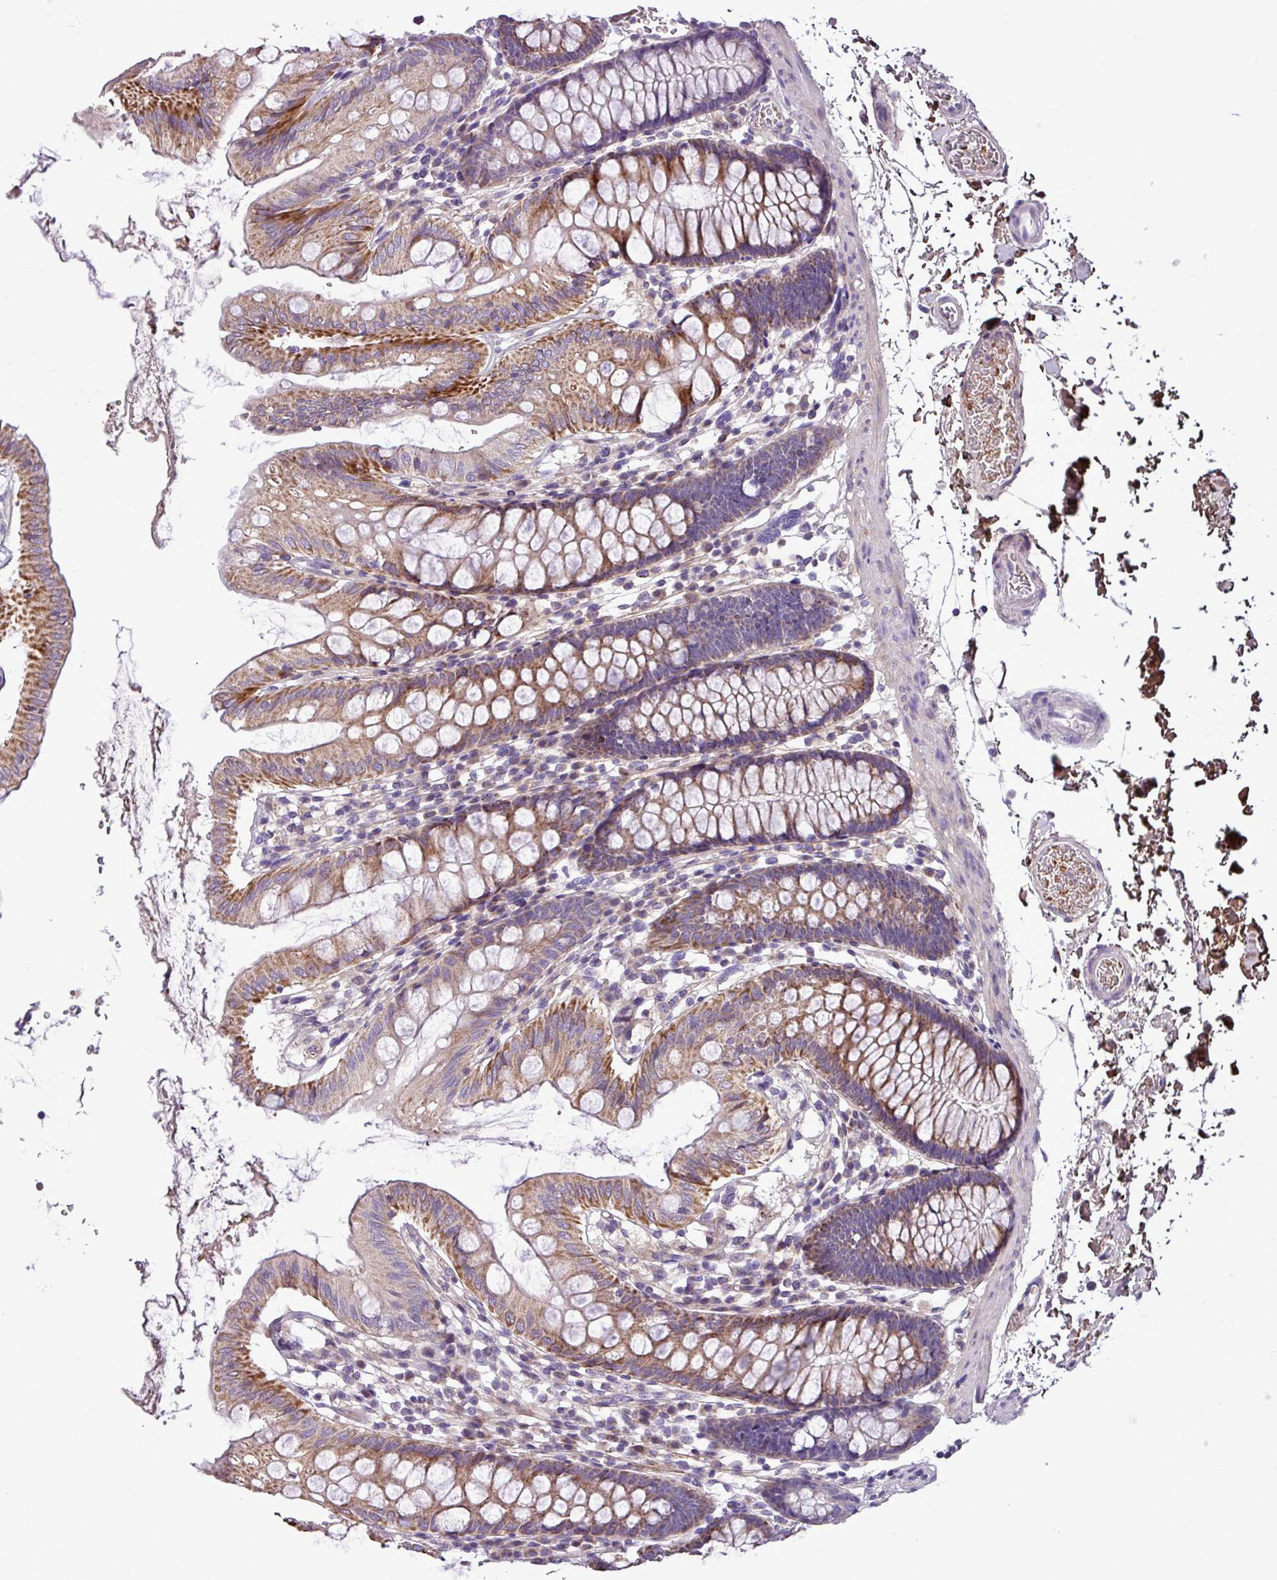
{"staining": {"intensity": "negative", "quantity": "none", "location": "none"}, "tissue": "colon", "cell_type": "Endothelial cells", "image_type": "normal", "snomed": [{"axis": "morphology", "description": "Normal tissue, NOS"}, {"axis": "topography", "description": "Colon"}], "caption": "The IHC micrograph has no significant expression in endothelial cells of colon. Brightfield microscopy of IHC stained with DAB (brown) and hematoxylin (blue), captured at high magnification.", "gene": "FAM183A", "patient": {"sex": "male", "age": 75}}